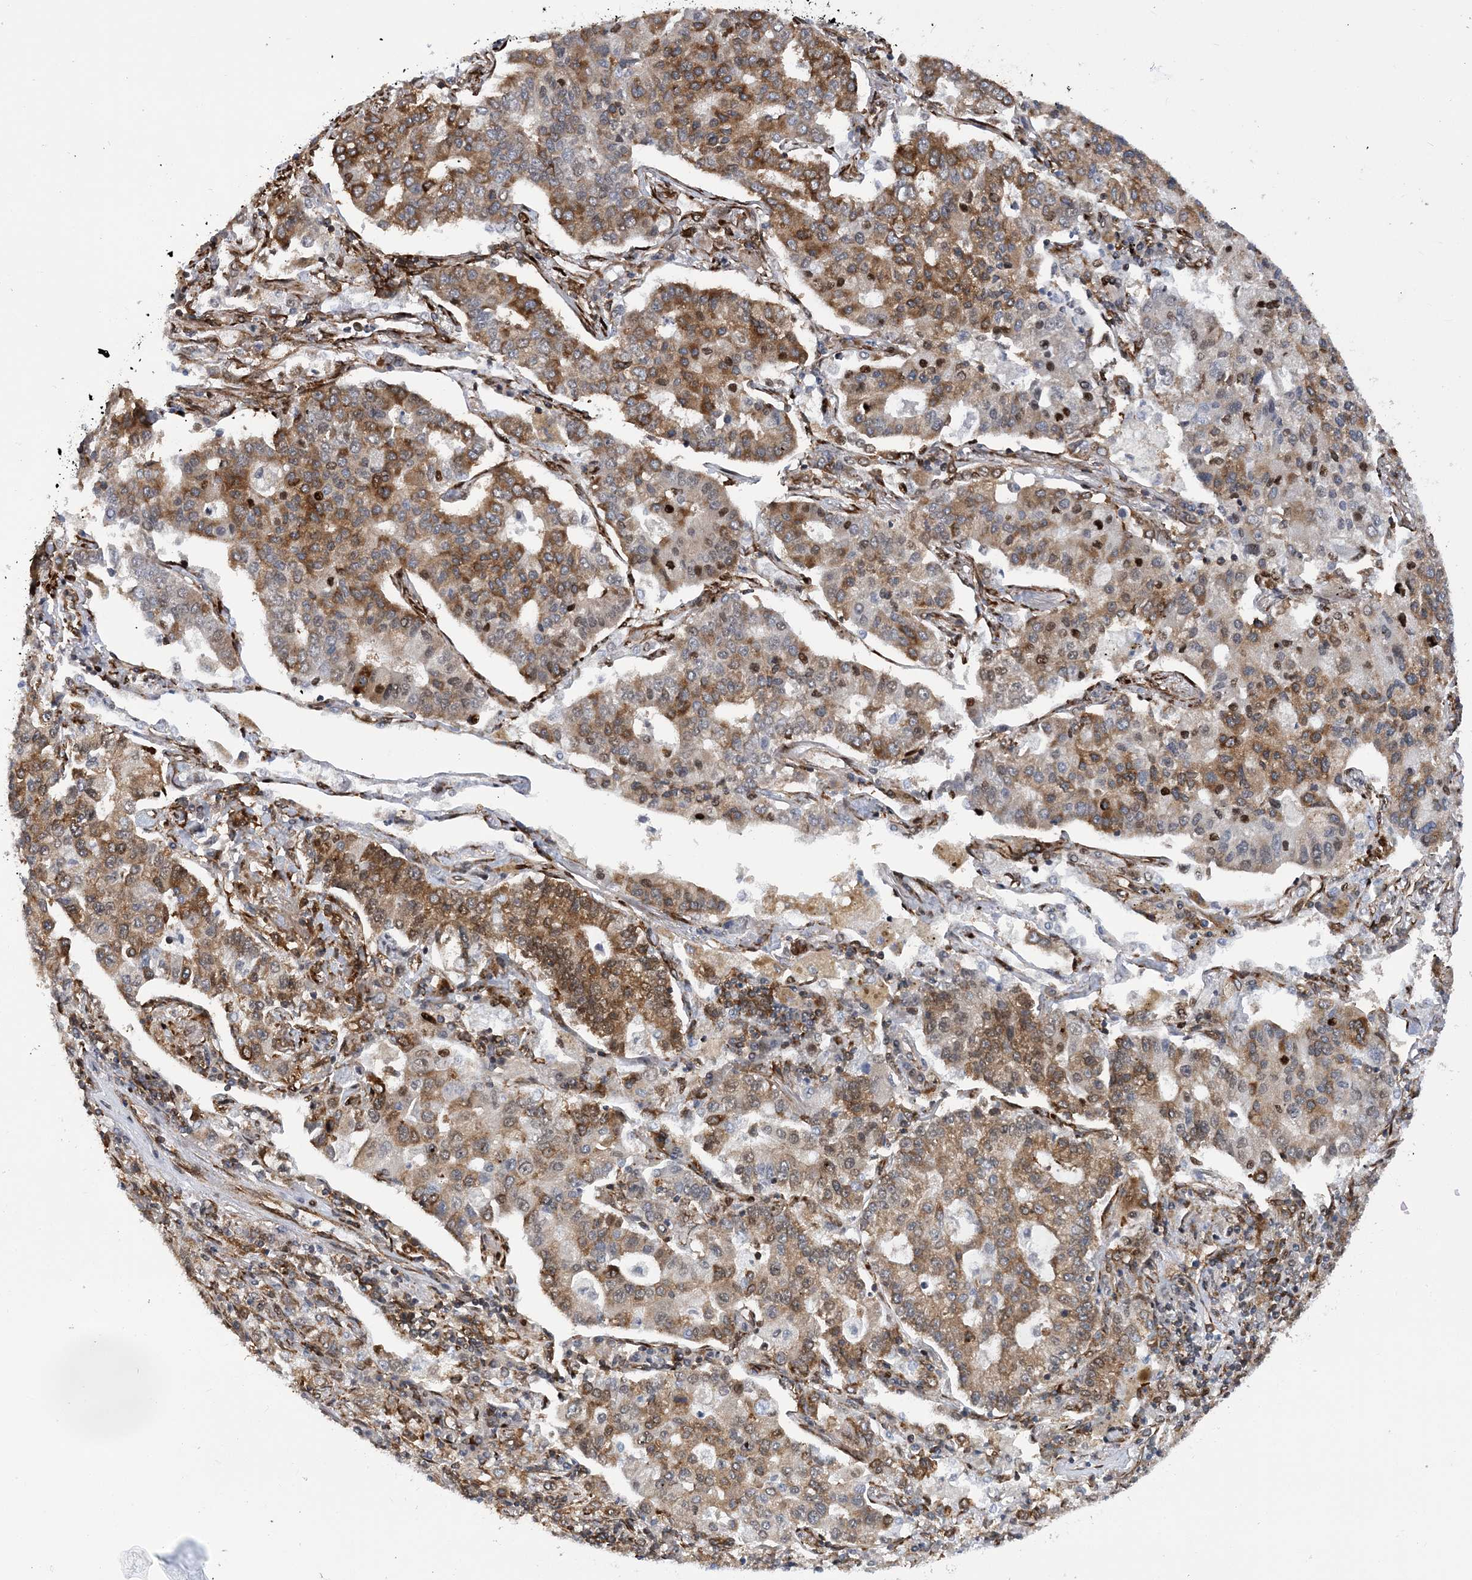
{"staining": {"intensity": "moderate", "quantity": "25%-75%", "location": "cytoplasmic/membranous,nuclear"}, "tissue": "lung cancer", "cell_type": "Tumor cells", "image_type": "cancer", "snomed": [{"axis": "morphology", "description": "Adenocarcinoma, NOS"}, {"axis": "topography", "description": "Lung"}], "caption": "About 25%-75% of tumor cells in lung adenocarcinoma display moderate cytoplasmic/membranous and nuclear protein positivity as visualized by brown immunohistochemical staining.", "gene": "PHF1", "patient": {"sex": "male", "age": 49}}